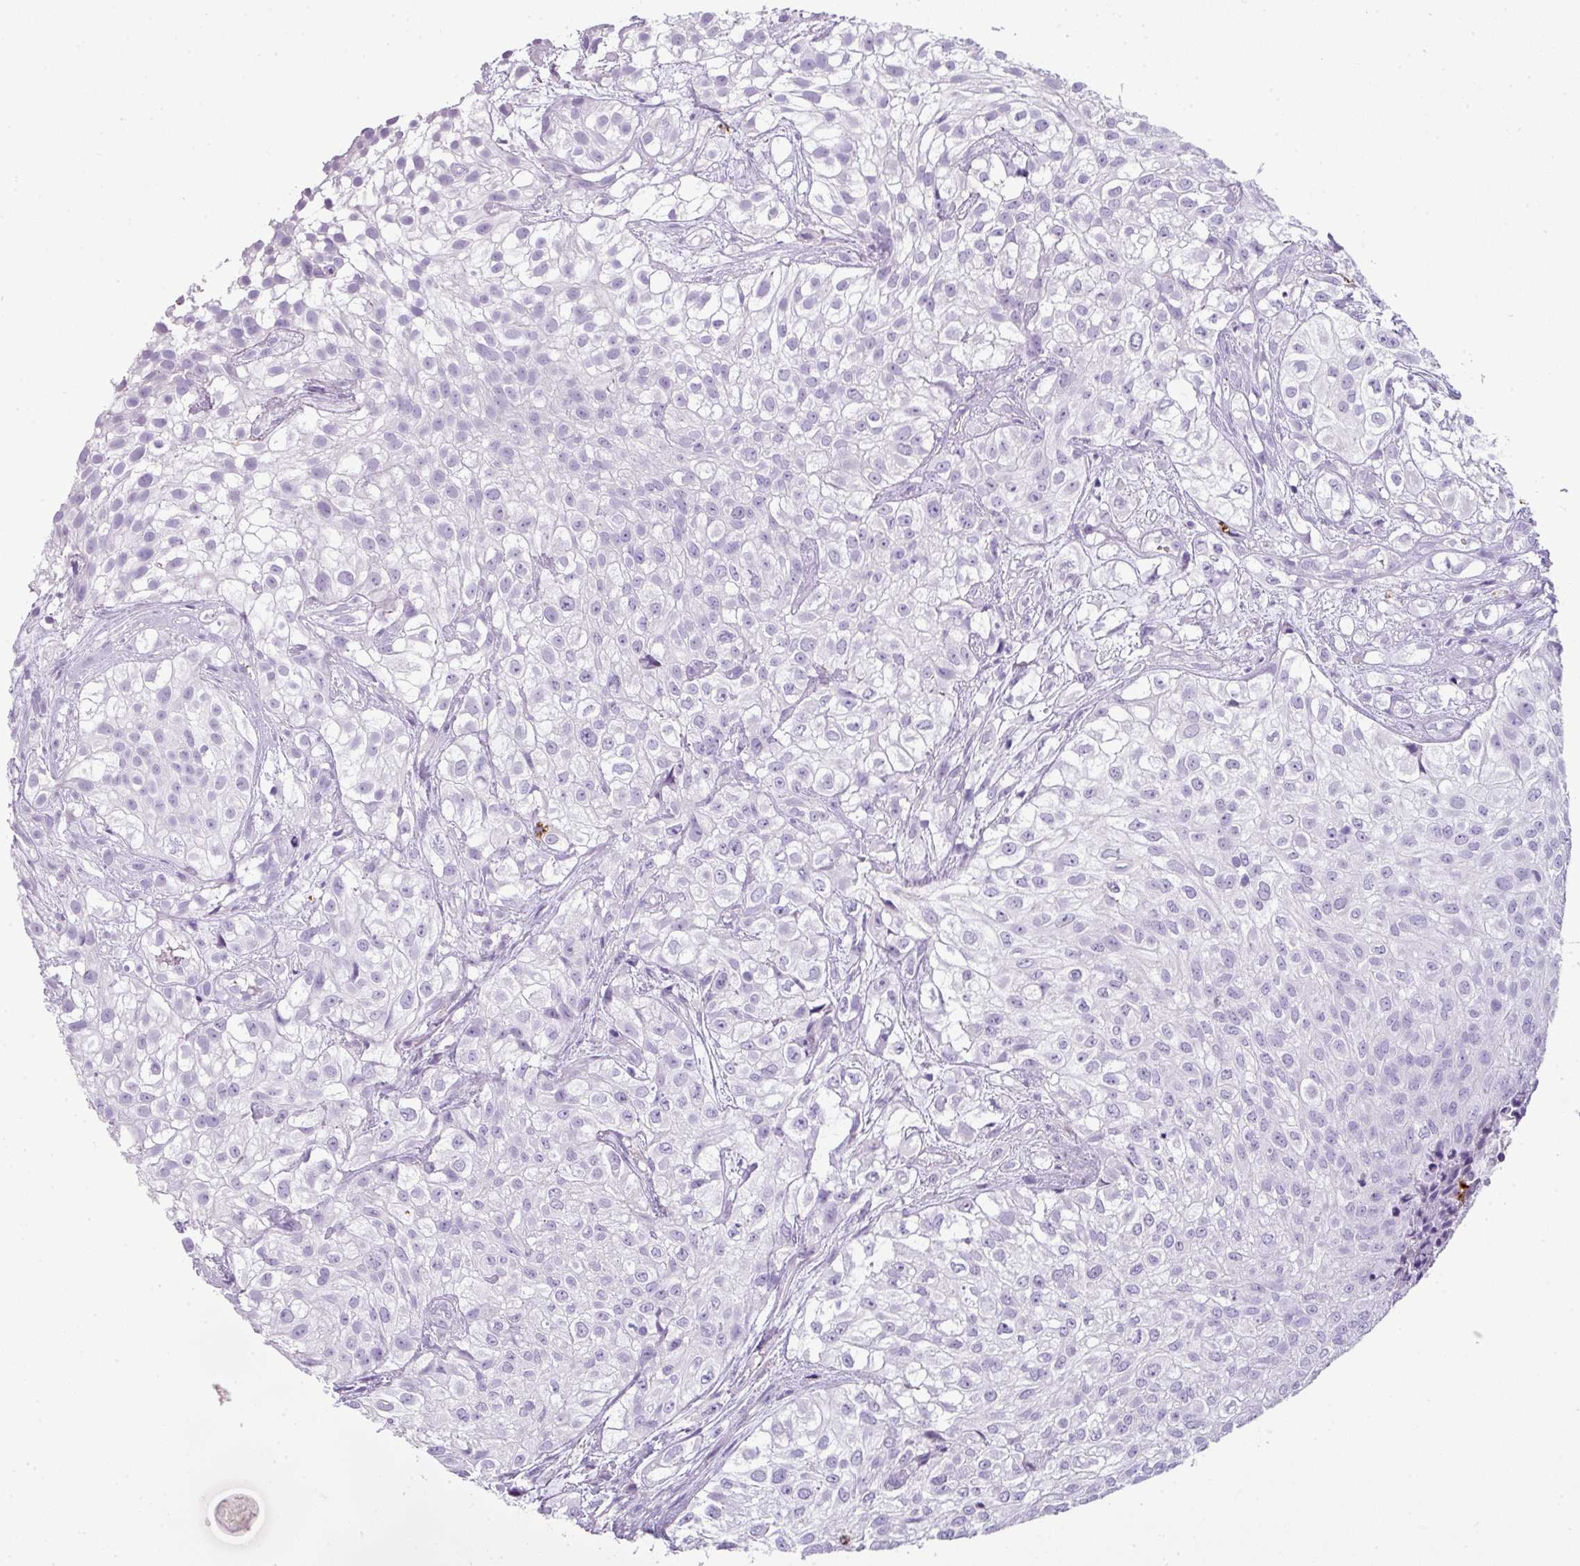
{"staining": {"intensity": "negative", "quantity": "none", "location": "none"}, "tissue": "urothelial cancer", "cell_type": "Tumor cells", "image_type": "cancer", "snomed": [{"axis": "morphology", "description": "Urothelial carcinoma, High grade"}, {"axis": "topography", "description": "Urinary bladder"}], "caption": "IHC image of neoplastic tissue: high-grade urothelial carcinoma stained with DAB (3,3'-diaminobenzidine) displays no significant protein staining in tumor cells.", "gene": "CTSG", "patient": {"sex": "male", "age": 56}}